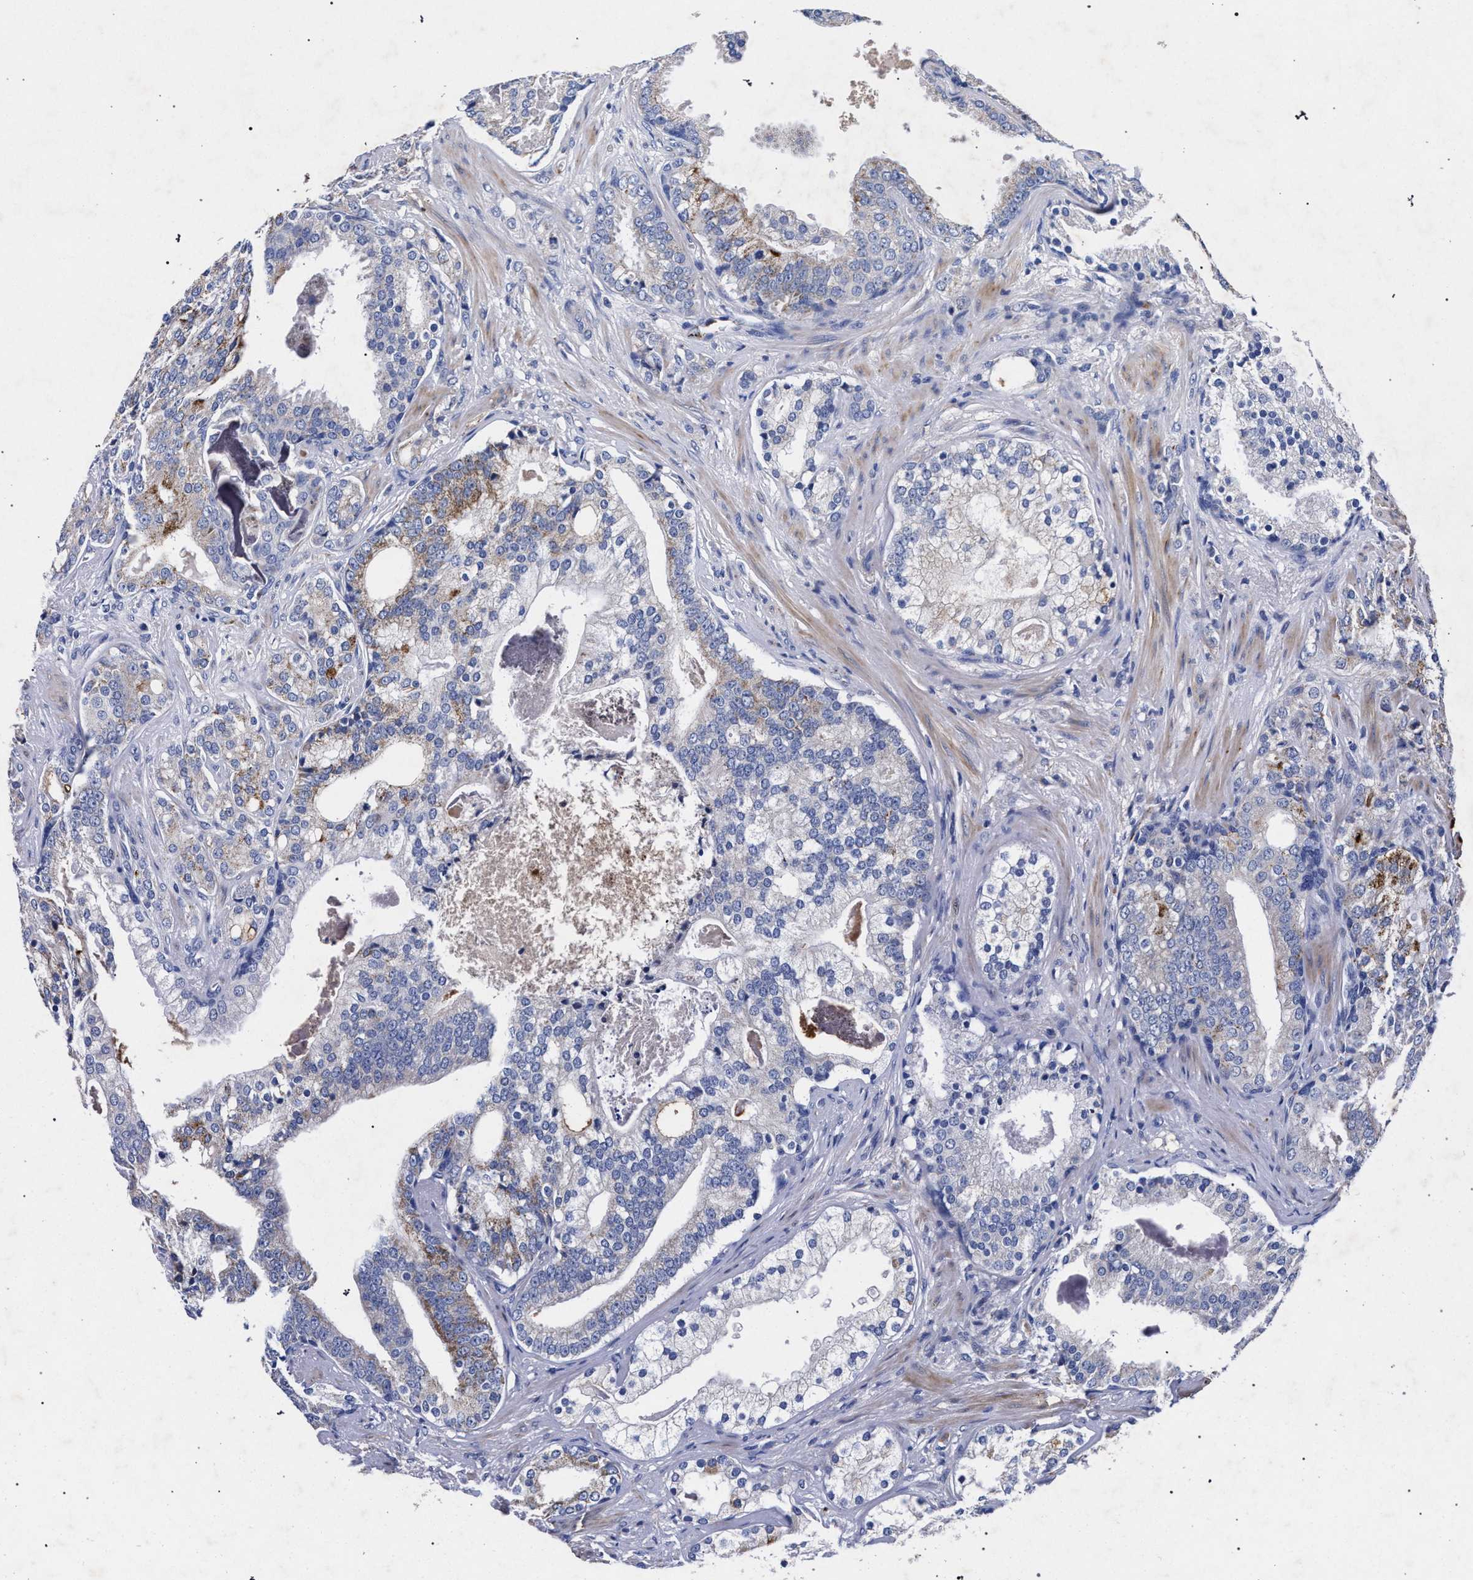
{"staining": {"intensity": "moderate", "quantity": "<25%", "location": "cytoplasmic/membranous"}, "tissue": "prostate cancer", "cell_type": "Tumor cells", "image_type": "cancer", "snomed": [{"axis": "morphology", "description": "Adenocarcinoma, Low grade"}, {"axis": "topography", "description": "Prostate"}], "caption": "A histopathology image of human adenocarcinoma (low-grade) (prostate) stained for a protein displays moderate cytoplasmic/membranous brown staining in tumor cells.", "gene": "HSD17B14", "patient": {"sex": "male", "age": 58}}